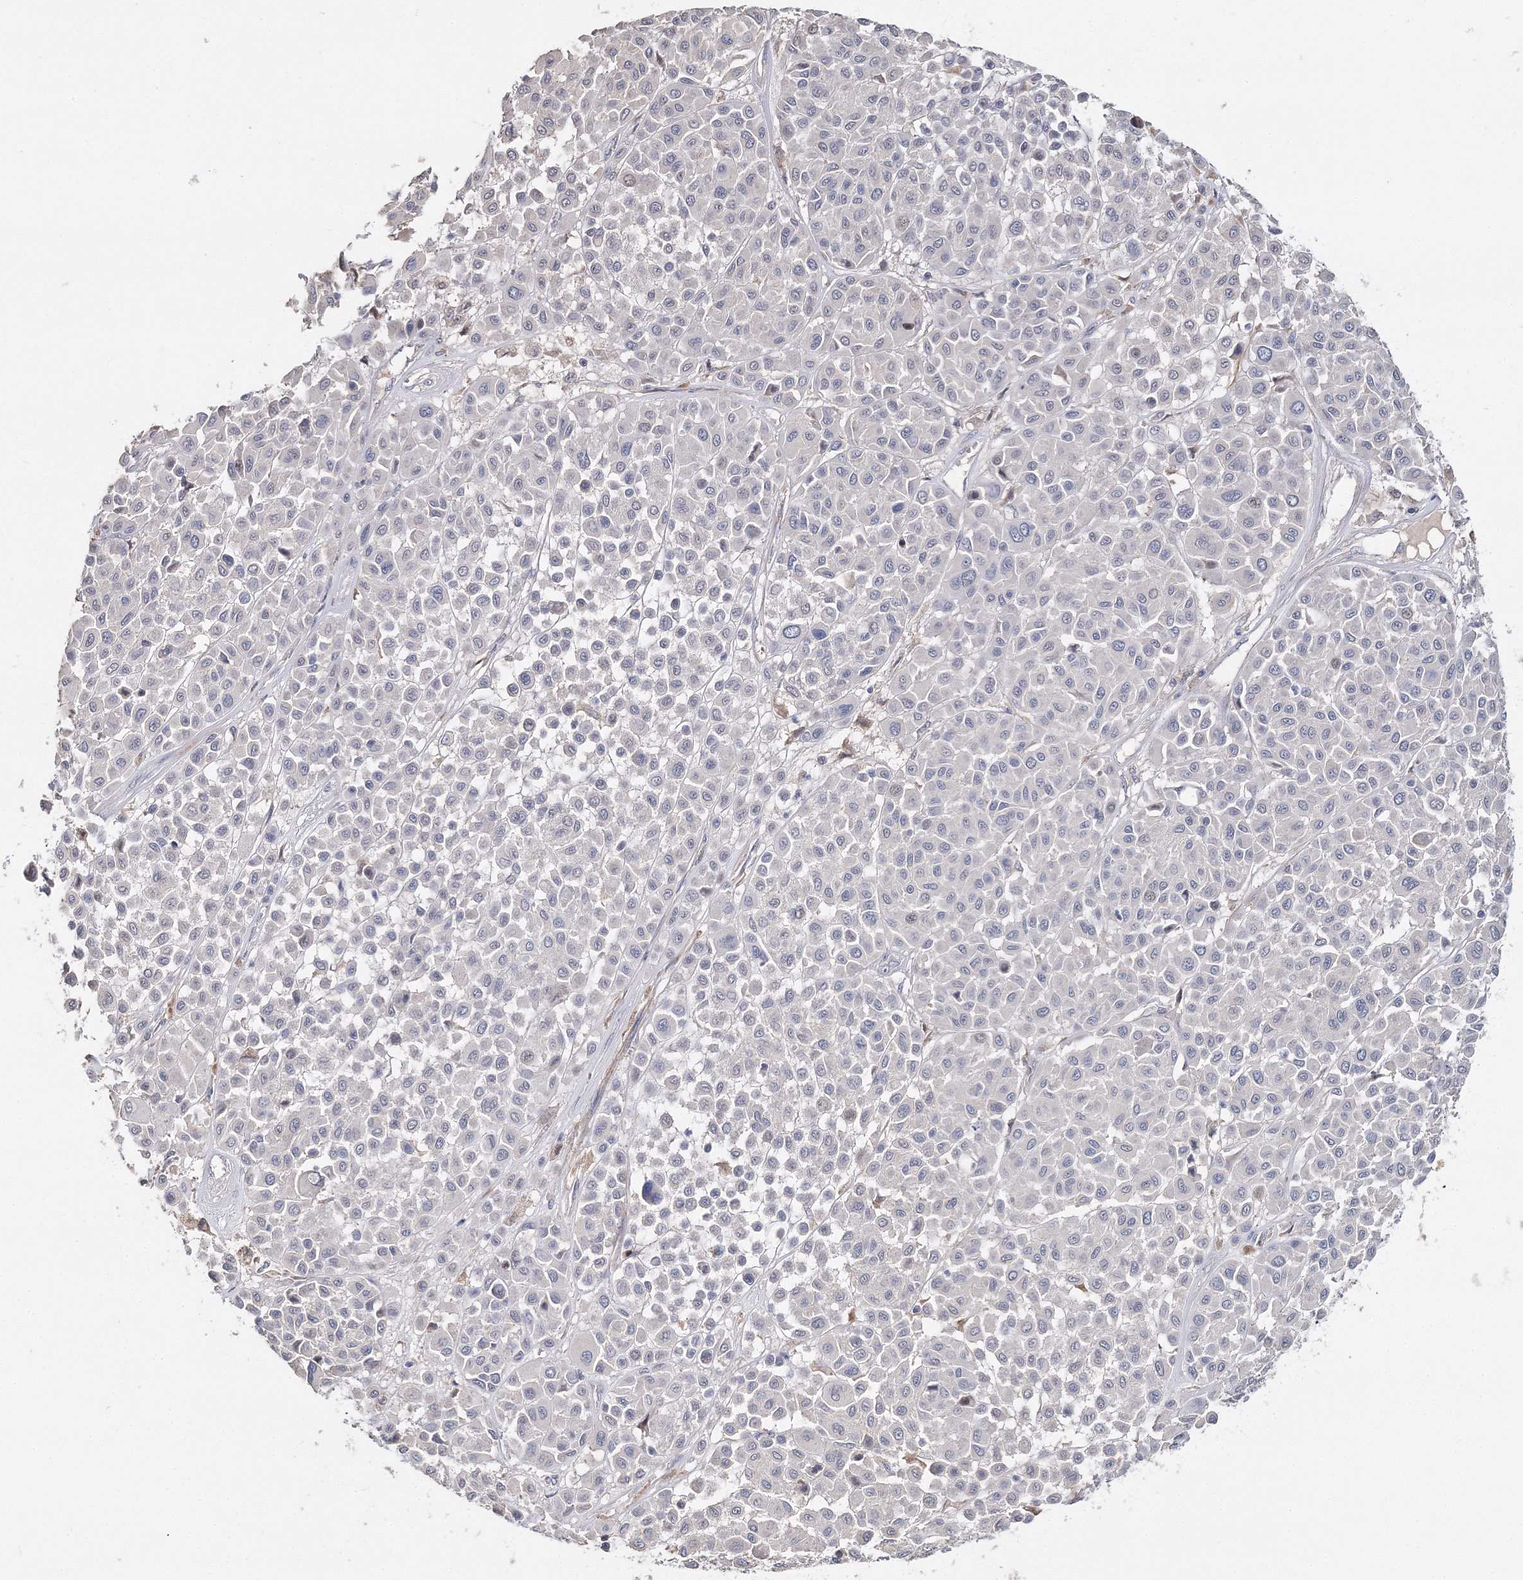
{"staining": {"intensity": "negative", "quantity": "none", "location": "none"}, "tissue": "melanoma", "cell_type": "Tumor cells", "image_type": "cancer", "snomed": [{"axis": "morphology", "description": "Malignant melanoma, Metastatic site"}, {"axis": "topography", "description": "Soft tissue"}], "caption": "Melanoma was stained to show a protein in brown. There is no significant positivity in tumor cells.", "gene": "GJB5", "patient": {"sex": "male", "age": 41}}